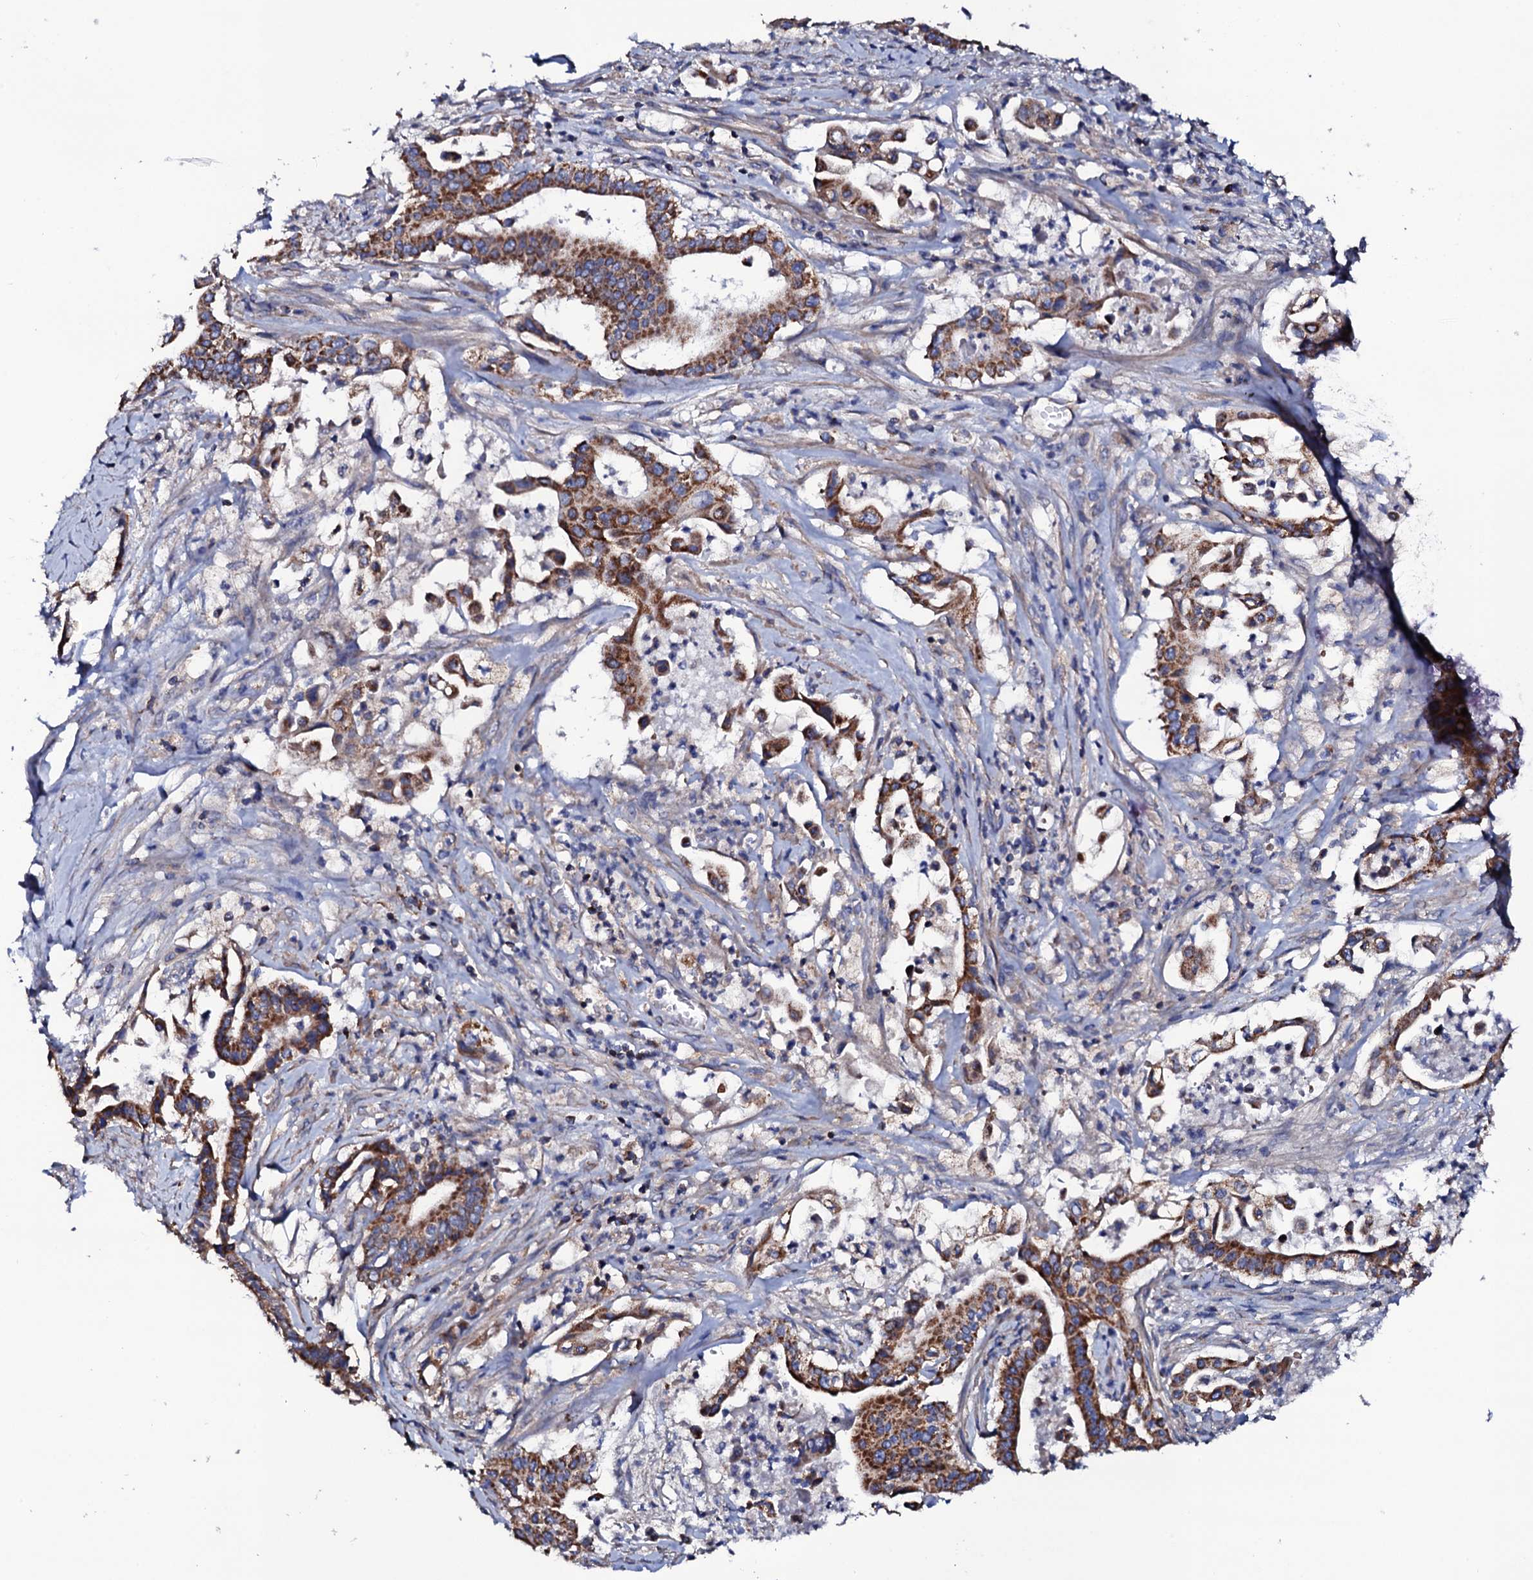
{"staining": {"intensity": "strong", "quantity": ">75%", "location": "cytoplasmic/membranous"}, "tissue": "pancreatic cancer", "cell_type": "Tumor cells", "image_type": "cancer", "snomed": [{"axis": "morphology", "description": "Adenocarcinoma, NOS"}, {"axis": "topography", "description": "Pancreas"}], "caption": "A micrograph showing strong cytoplasmic/membranous positivity in about >75% of tumor cells in pancreatic adenocarcinoma, as visualized by brown immunohistochemical staining.", "gene": "TCAF2", "patient": {"sex": "female", "age": 77}}